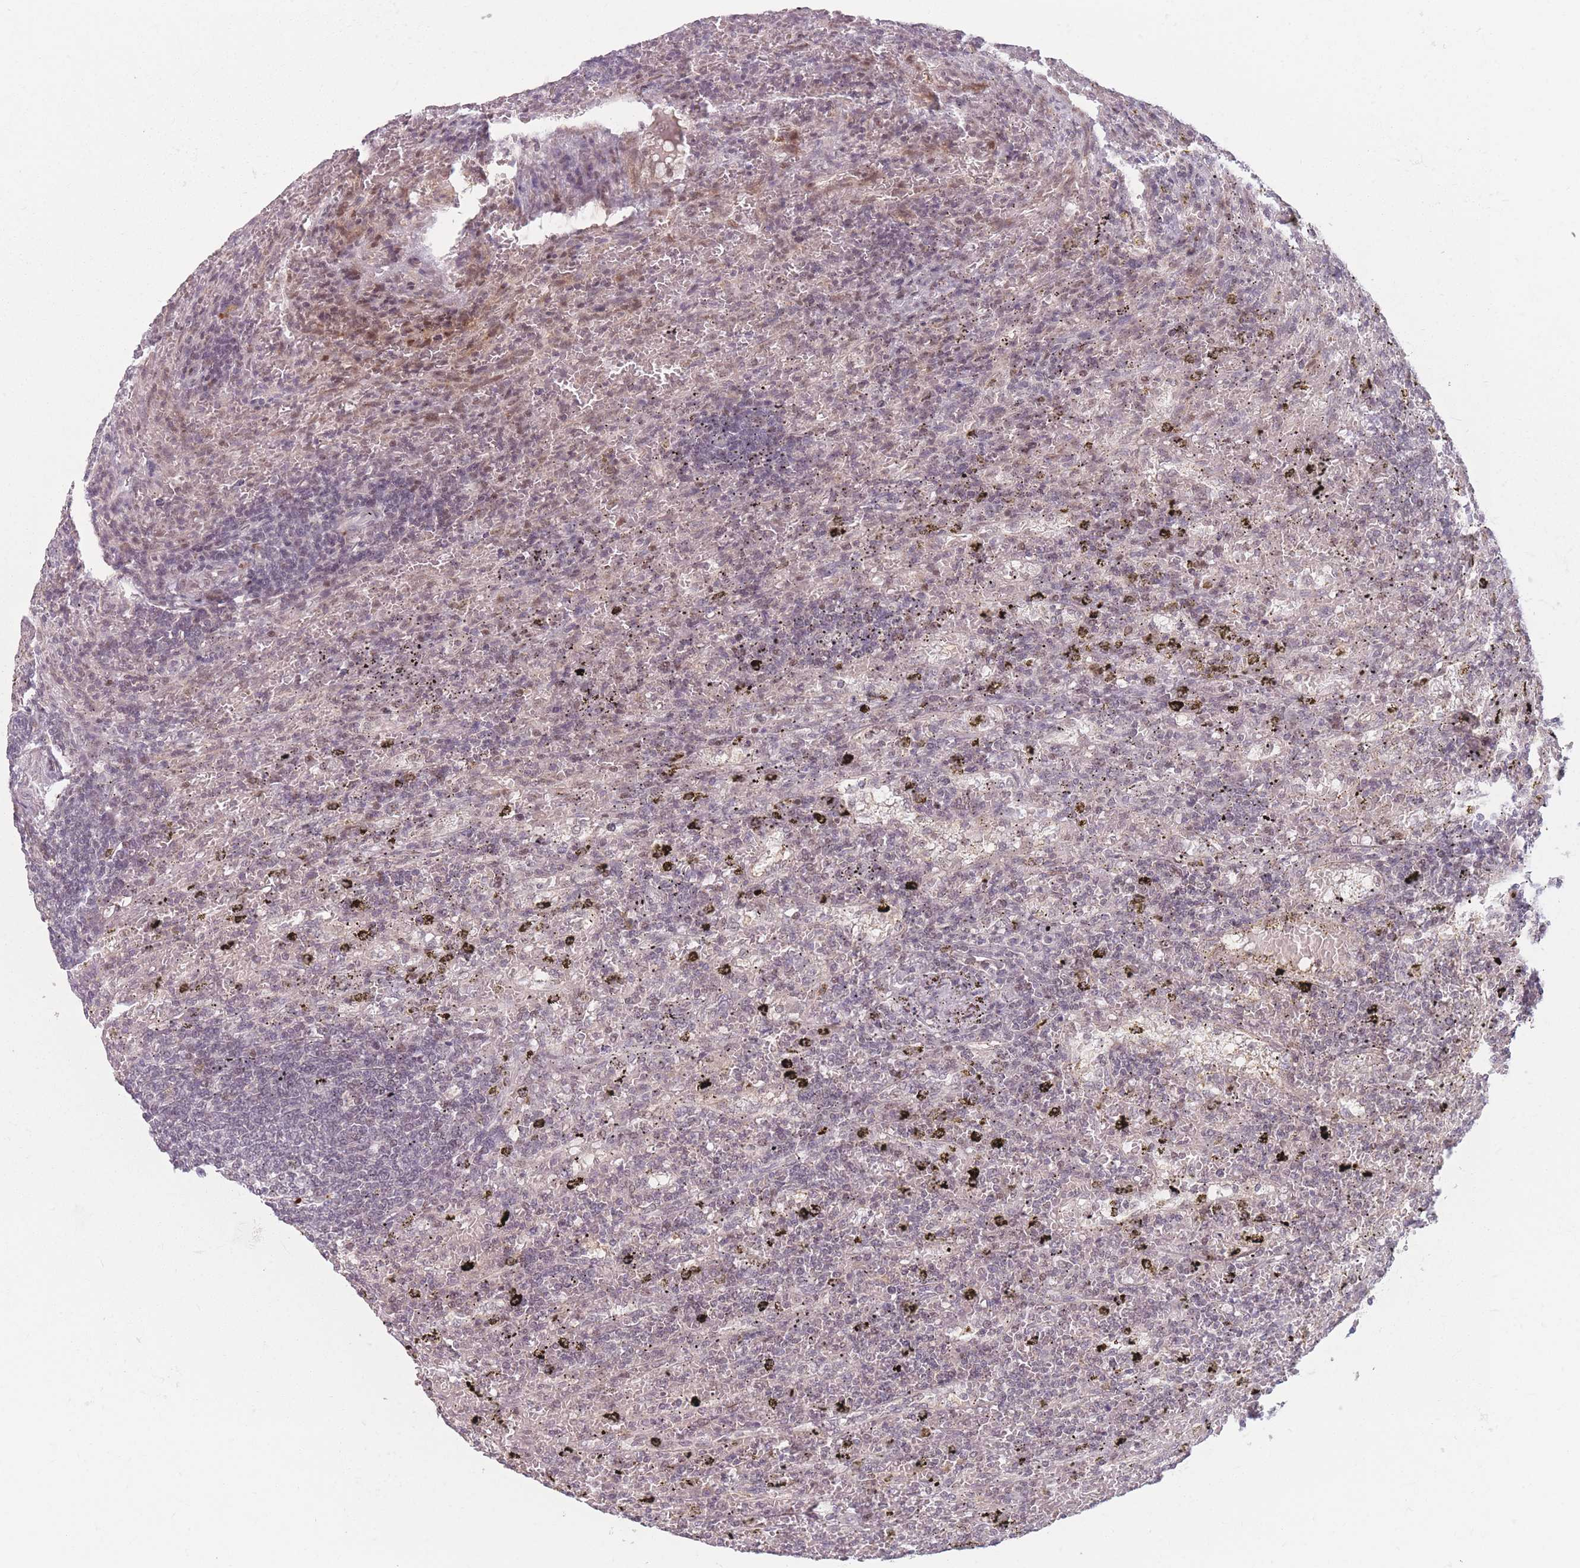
{"staining": {"intensity": "weak", "quantity": "<25%", "location": "nuclear"}, "tissue": "lymphoma", "cell_type": "Tumor cells", "image_type": "cancer", "snomed": [{"axis": "morphology", "description": "Malignant lymphoma, non-Hodgkin's type, Low grade"}, {"axis": "topography", "description": "Spleen"}], "caption": "This is an IHC photomicrograph of human malignant lymphoma, non-Hodgkin's type (low-grade). There is no positivity in tumor cells.", "gene": "OR10C1", "patient": {"sex": "male", "age": 76}}